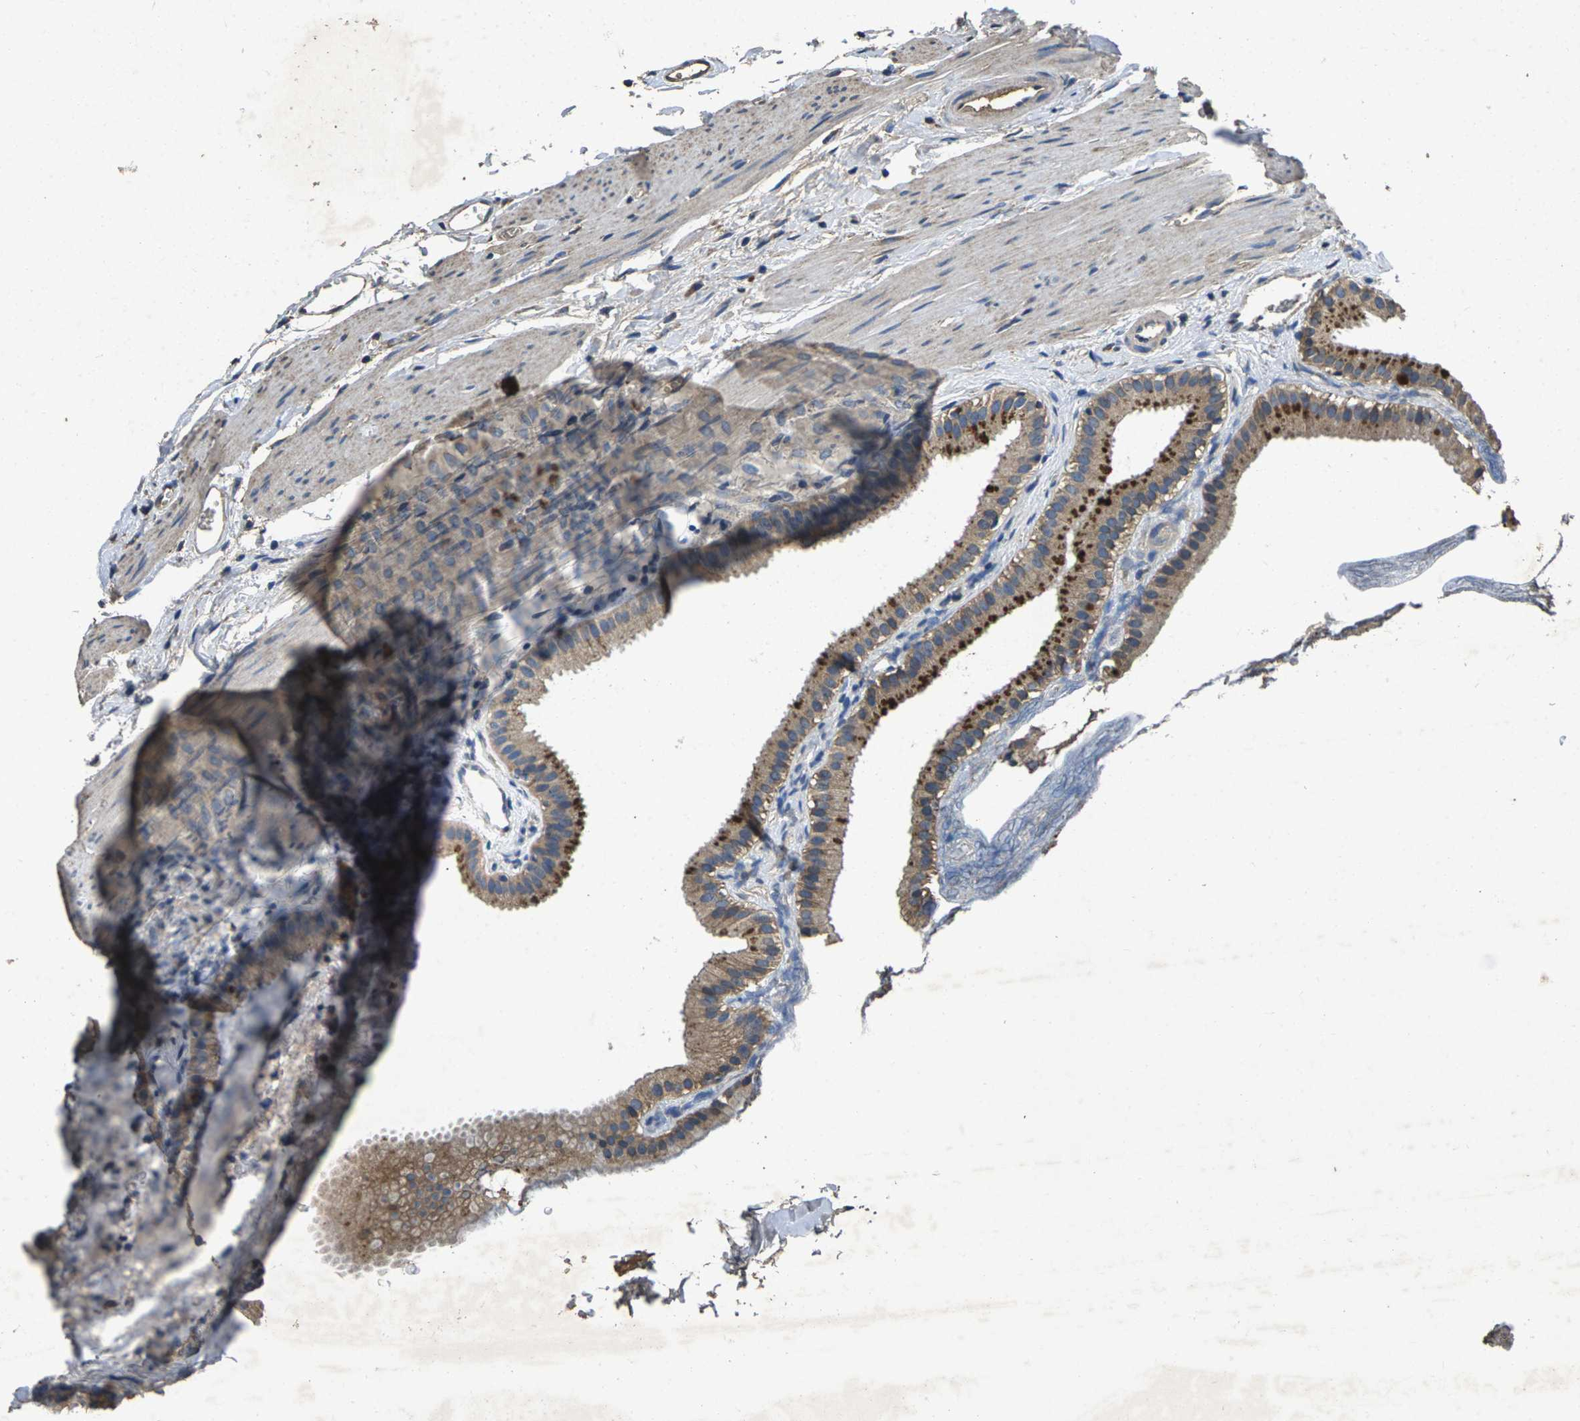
{"staining": {"intensity": "moderate", "quantity": ">75%", "location": "cytoplasmic/membranous"}, "tissue": "gallbladder", "cell_type": "Glandular cells", "image_type": "normal", "snomed": [{"axis": "morphology", "description": "Normal tissue, NOS"}, {"axis": "topography", "description": "Gallbladder"}], "caption": "This photomicrograph exhibits immunohistochemistry (IHC) staining of benign gallbladder, with medium moderate cytoplasmic/membranous staining in approximately >75% of glandular cells.", "gene": "B4GAT1", "patient": {"sex": "female", "age": 64}}